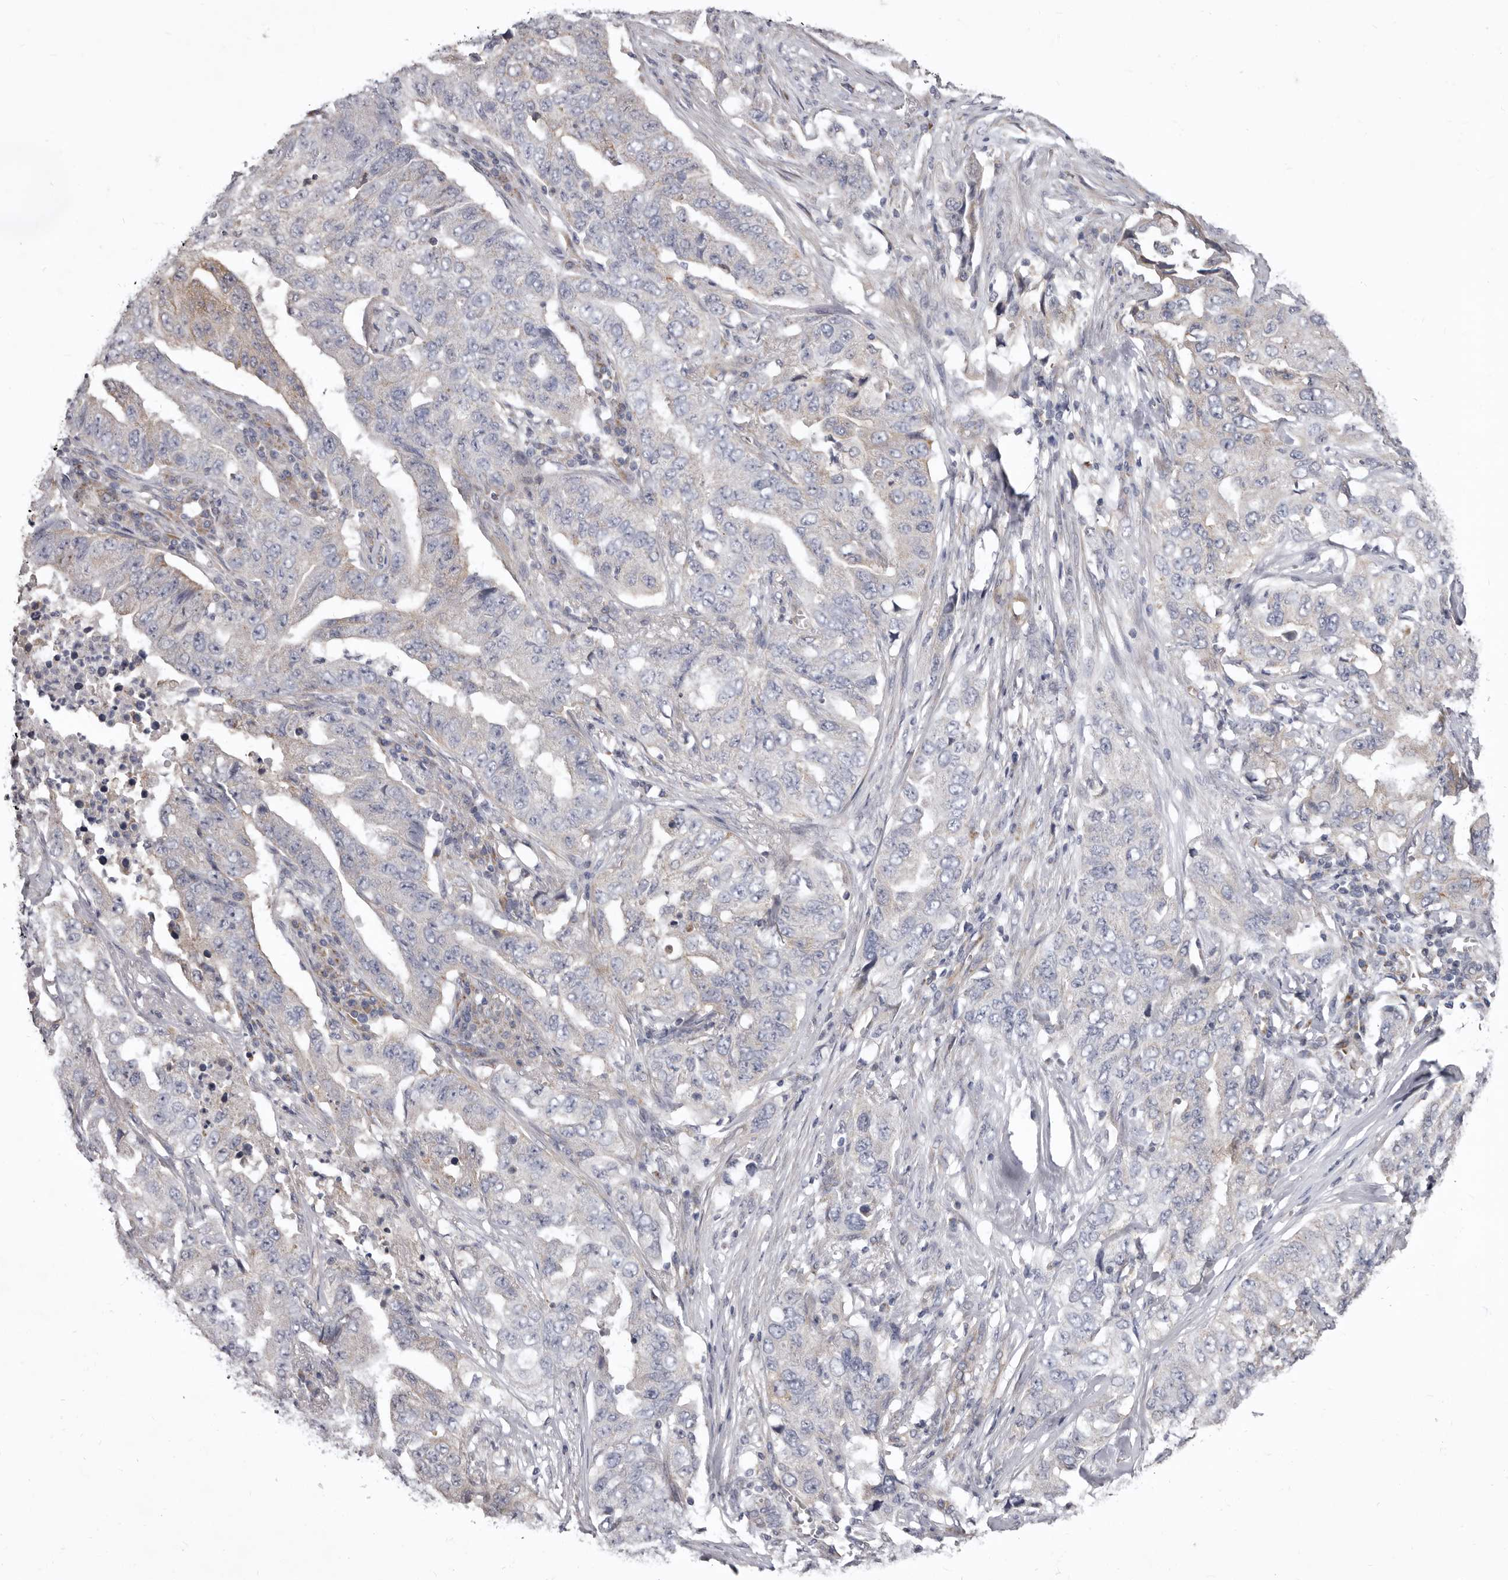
{"staining": {"intensity": "weak", "quantity": "<25%", "location": "cytoplasmic/membranous"}, "tissue": "lung cancer", "cell_type": "Tumor cells", "image_type": "cancer", "snomed": [{"axis": "morphology", "description": "Adenocarcinoma, NOS"}, {"axis": "topography", "description": "Lung"}], "caption": "The image shows no significant positivity in tumor cells of adenocarcinoma (lung). The staining is performed using DAB brown chromogen with nuclei counter-stained in using hematoxylin.", "gene": "FMO2", "patient": {"sex": "female", "age": 51}}